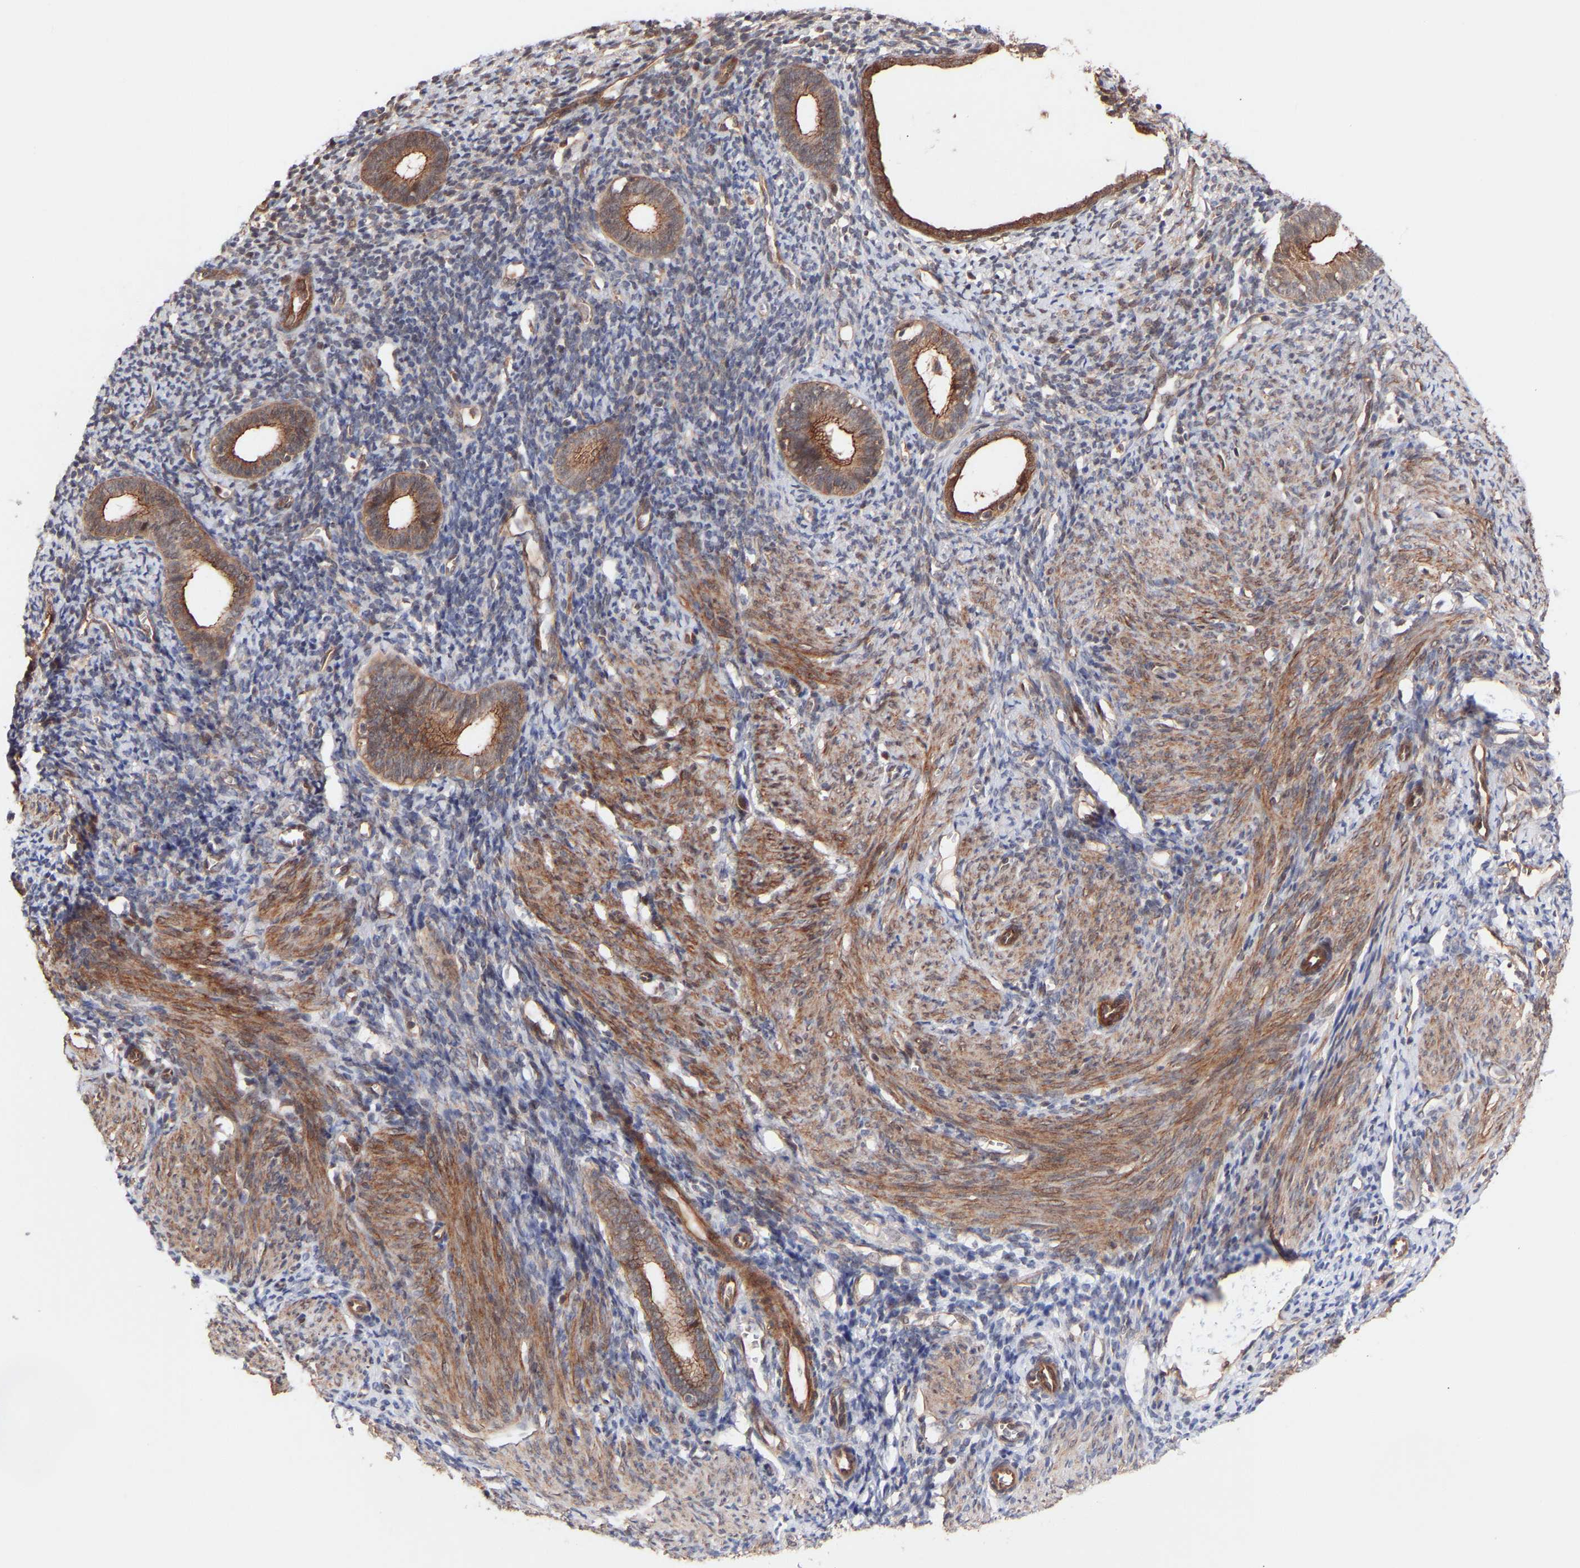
{"staining": {"intensity": "weak", "quantity": "<25%", "location": "cytoplasmic/membranous"}, "tissue": "endometrium", "cell_type": "Cells in endometrial stroma", "image_type": "normal", "snomed": [{"axis": "morphology", "description": "Normal tissue, NOS"}, {"axis": "morphology", "description": "Adenocarcinoma, NOS"}, {"axis": "topography", "description": "Endometrium"}], "caption": "The micrograph demonstrates no significant positivity in cells in endometrial stroma of endometrium.", "gene": "PDLIM5", "patient": {"sex": "female", "age": 57}}